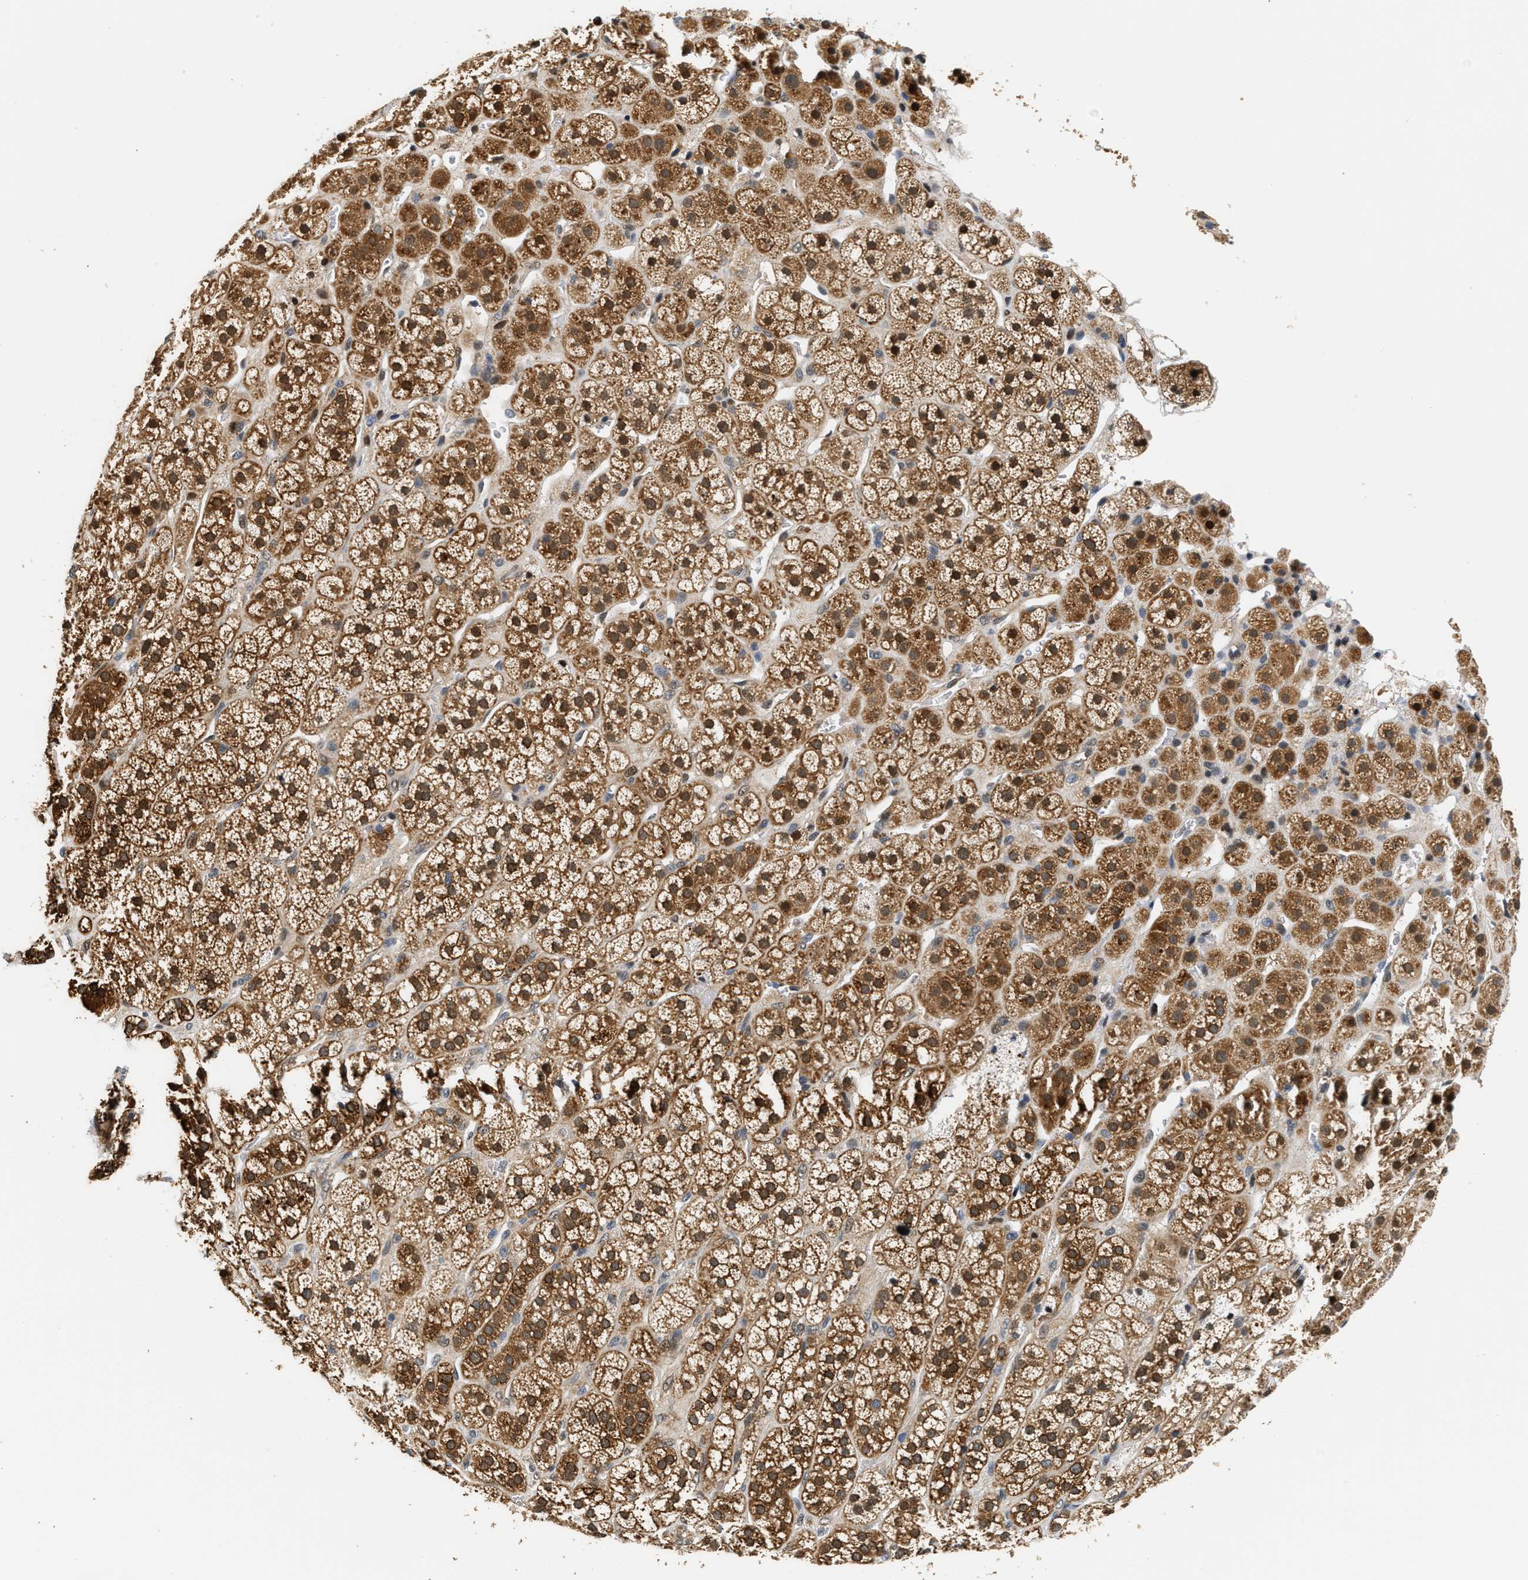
{"staining": {"intensity": "strong", "quantity": ">75%", "location": "cytoplasmic/membranous,nuclear"}, "tissue": "adrenal gland", "cell_type": "Glandular cells", "image_type": "normal", "snomed": [{"axis": "morphology", "description": "Normal tissue, NOS"}, {"axis": "topography", "description": "Adrenal gland"}], "caption": "Adrenal gland stained for a protein reveals strong cytoplasmic/membranous,nuclear positivity in glandular cells. Using DAB (3,3'-diaminobenzidine) (brown) and hematoxylin (blue) stains, captured at high magnification using brightfield microscopy.", "gene": "LARP6", "patient": {"sex": "male", "age": 56}}